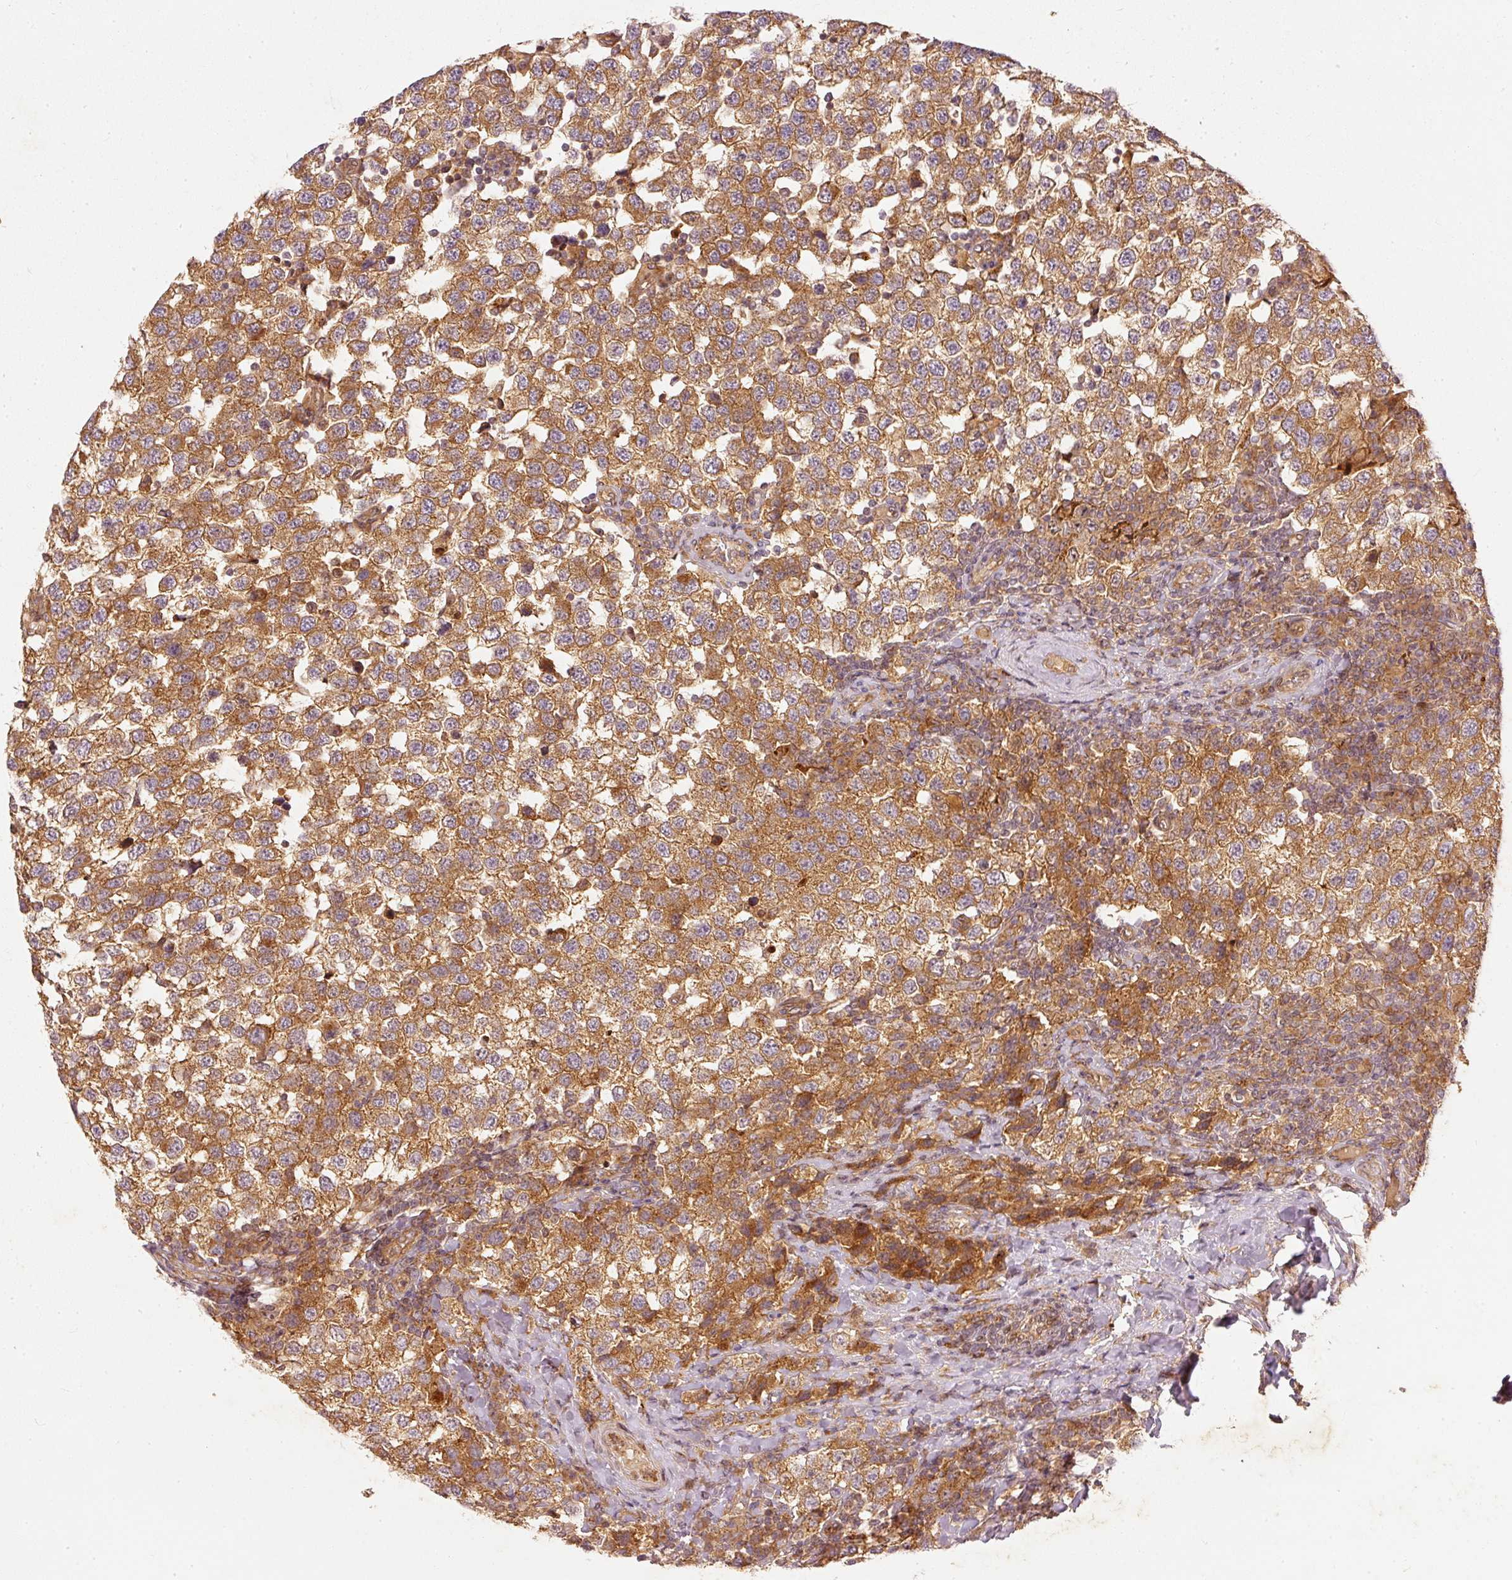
{"staining": {"intensity": "moderate", "quantity": ">75%", "location": "cytoplasmic/membranous"}, "tissue": "testis cancer", "cell_type": "Tumor cells", "image_type": "cancer", "snomed": [{"axis": "morphology", "description": "Seminoma, NOS"}, {"axis": "topography", "description": "Testis"}], "caption": "Protein staining of testis cancer tissue reveals moderate cytoplasmic/membranous staining in about >75% of tumor cells. (Brightfield microscopy of DAB IHC at high magnification).", "gene": "ZNF580", "patient": {"sex": "male", "age": 34}}